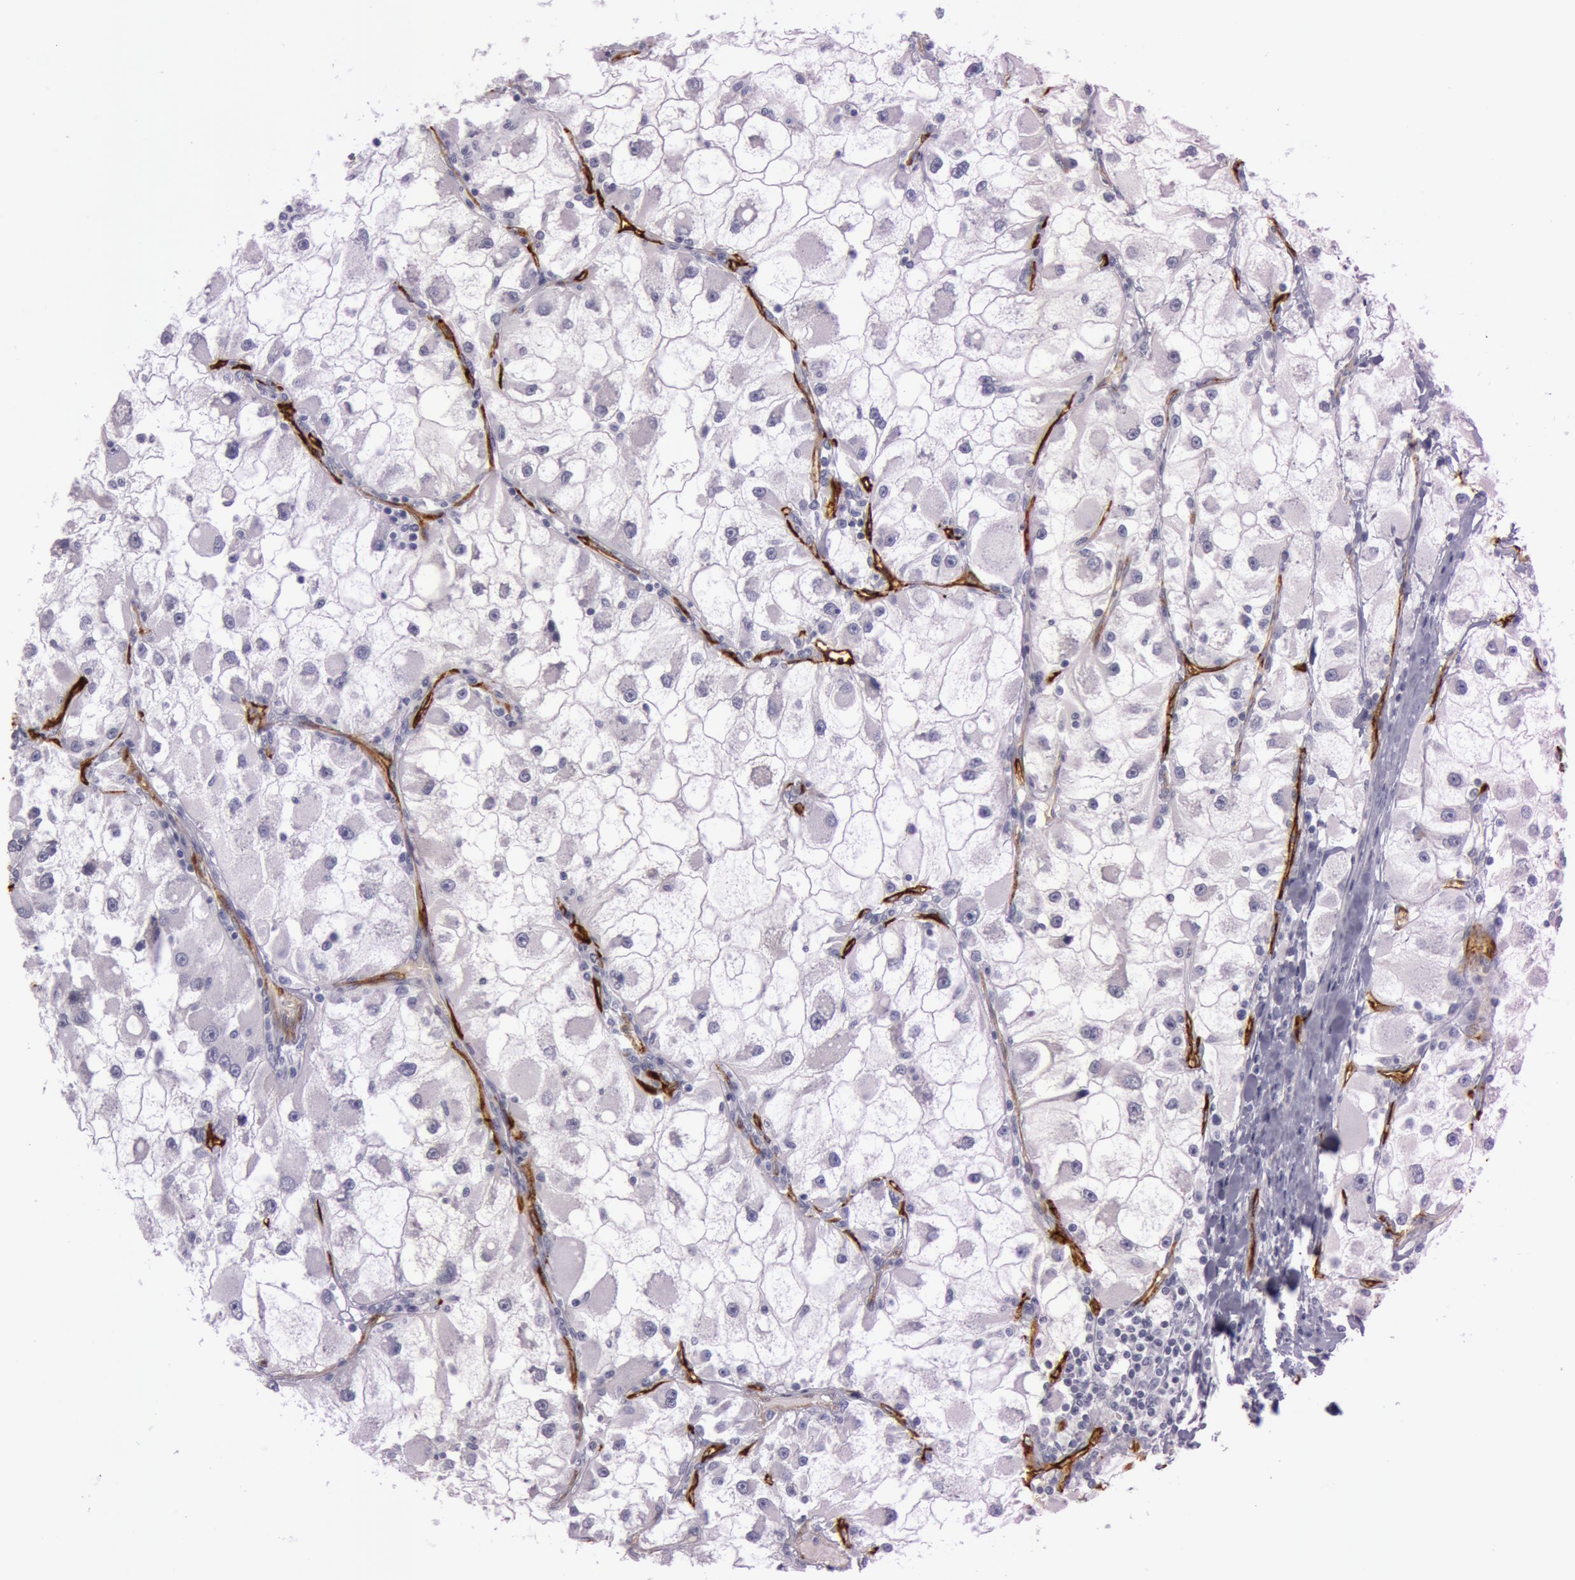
{"staining": {"intensity": "negative", "quantity": "none", "location": "none"}, "tissue": "renal cancer", "cell_type": "Tumor cells", "image_type": "cancer", "snomed": [{"axis": "morphology", "description": "Adenocarcinoma, NOS"}, {"axis": "topography", "description": "Kidney"}], "caption": "An IHC image of adenocarcinoma (renal) is shown. There is no staining in tumor cells of adenocarcinoma (renal).", "gene": "FOLH1", "patient": {"sex": "female", "age": 73}}